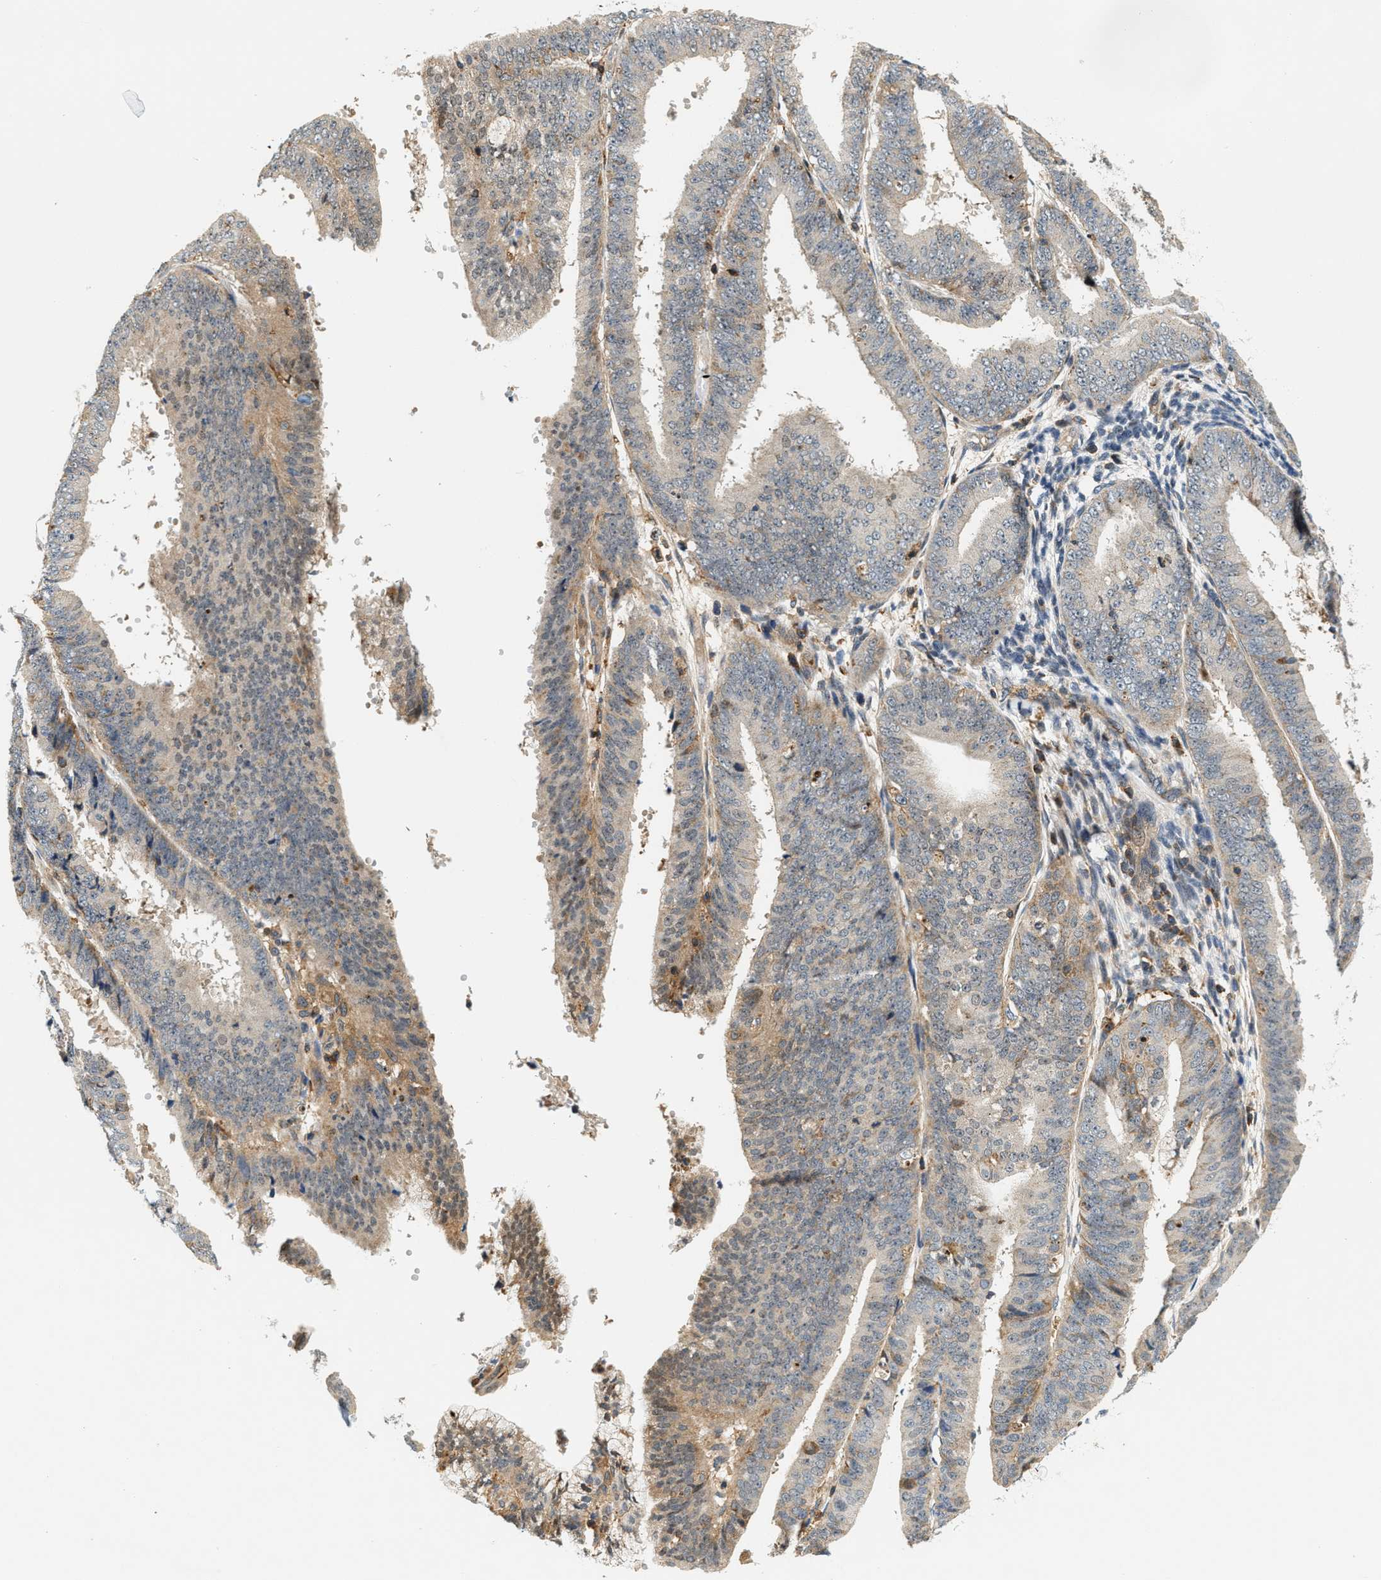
{"staining": {"intensity": "moderate", "quantity": "25%-75%", "location": "cytoplasmic/membranous"}, "tissue": "endometrial cancer", "cell_type": "Tumor cells", "image_type": "cancer", "snomed": [{"axis": "morphology", "description": "Adenocarcinoma, NOS"}, {"axis": "topography", "description": "Endometrium"}], "caption": "This photomicrograph shows adenocarcinoma (endometrial) stained with immunohistochemistry (IHC) to label a protein in brown. The cytoplasmic/membranous of tumor cells show moderate positivity for the protein. Nuclei are counter-stained blue.", "gene": "SAMD9", "patient": {"sex": "female", "age": 63}}